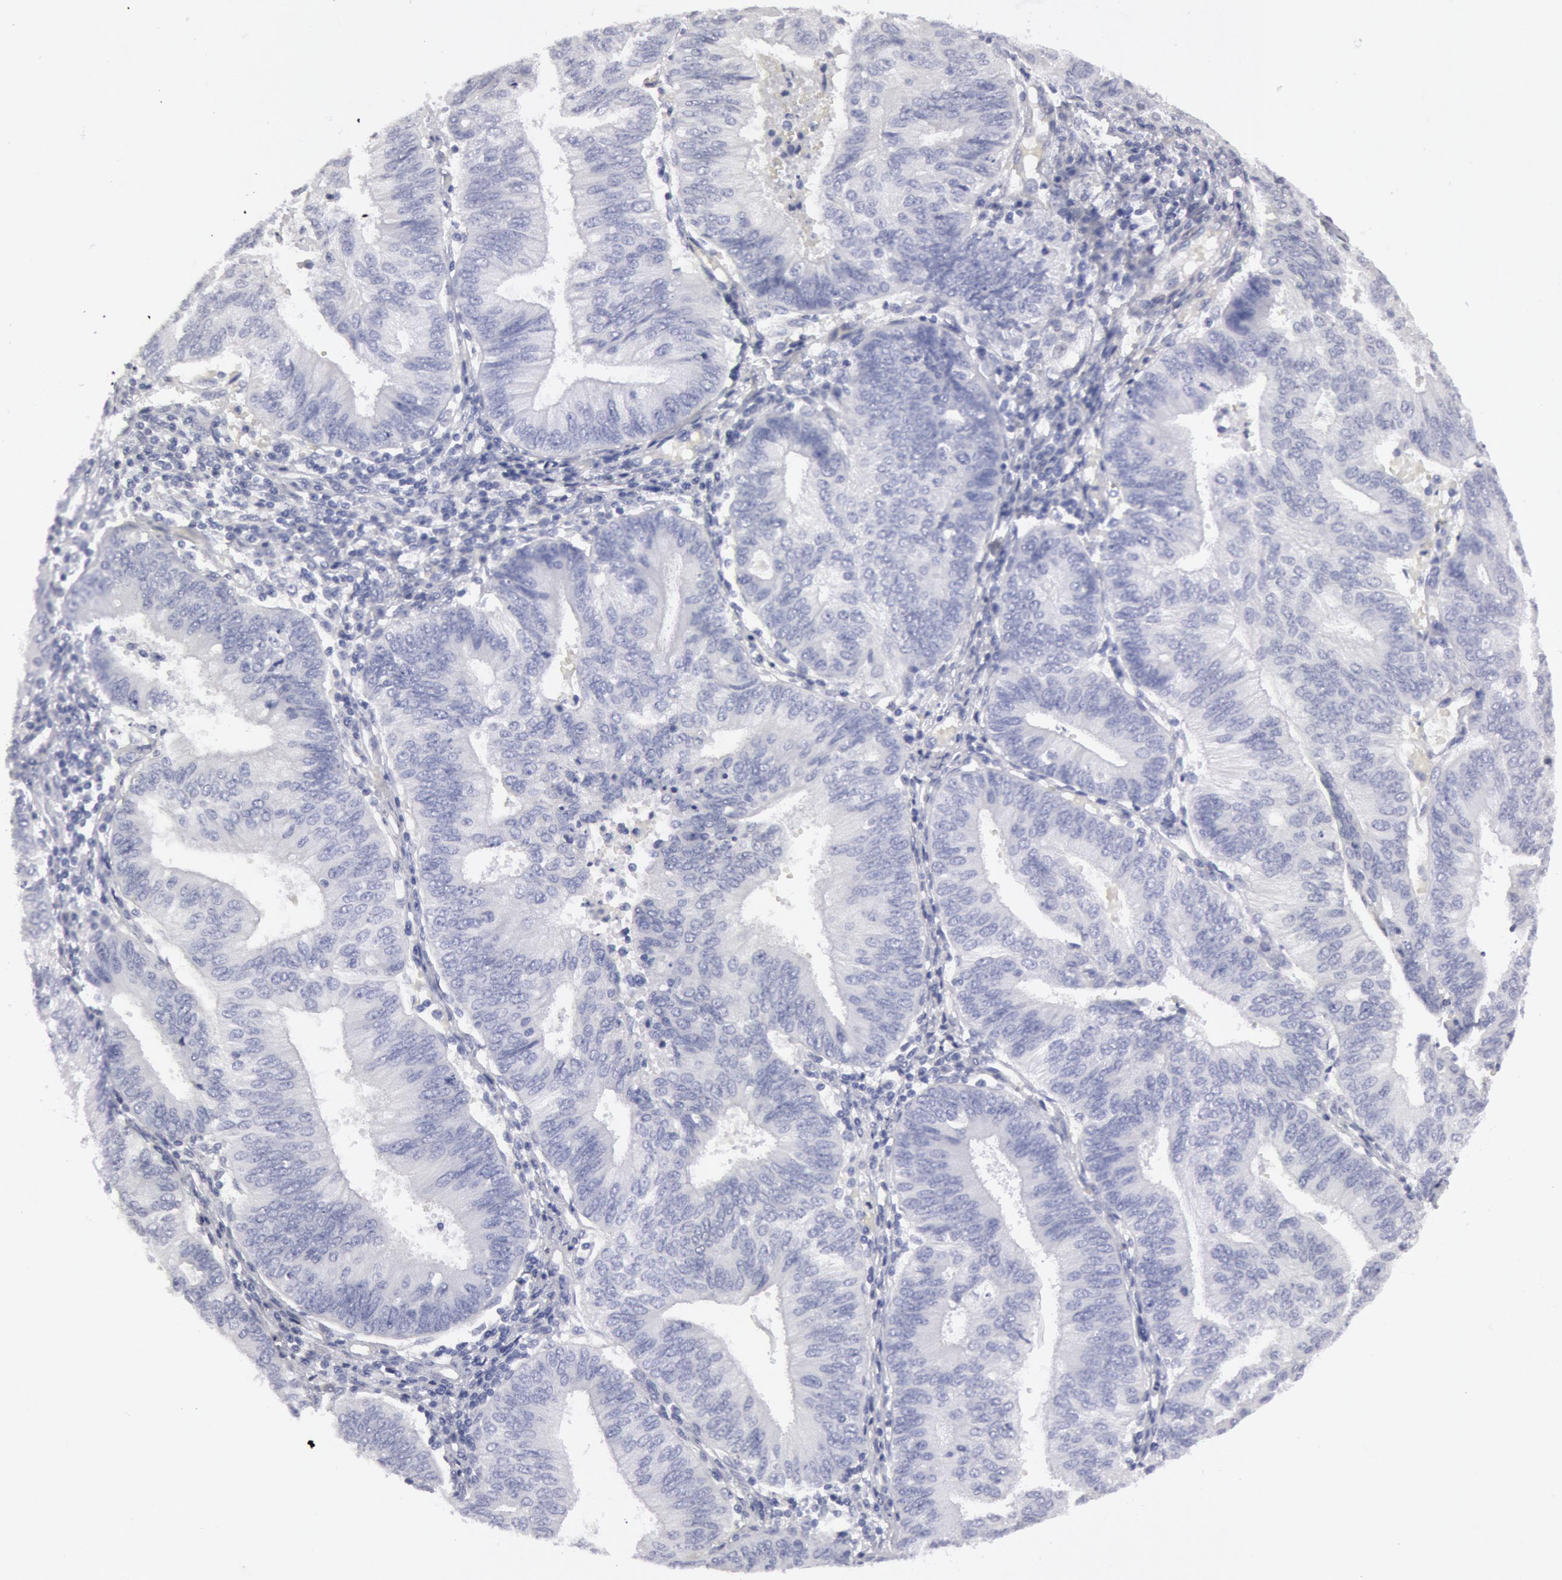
{"staining": {"intensity": "negative", "quantity": "none", "location": "none"}, "tissue": "endometrial cancer", "cell_type": "Tumor cells", "image_type": "cancer", "snomed": [{"axis": "morphology", "description": "Adenocarcinoma, NOS"}, {"axis": "topography", "description": "Endometrium"}], "caption": "Endometrial cancer stained for a protein using IHC exhibits no staining tumor cells.", "gene": "FHL1", "patient": {"sex": "female", "age": 55}}